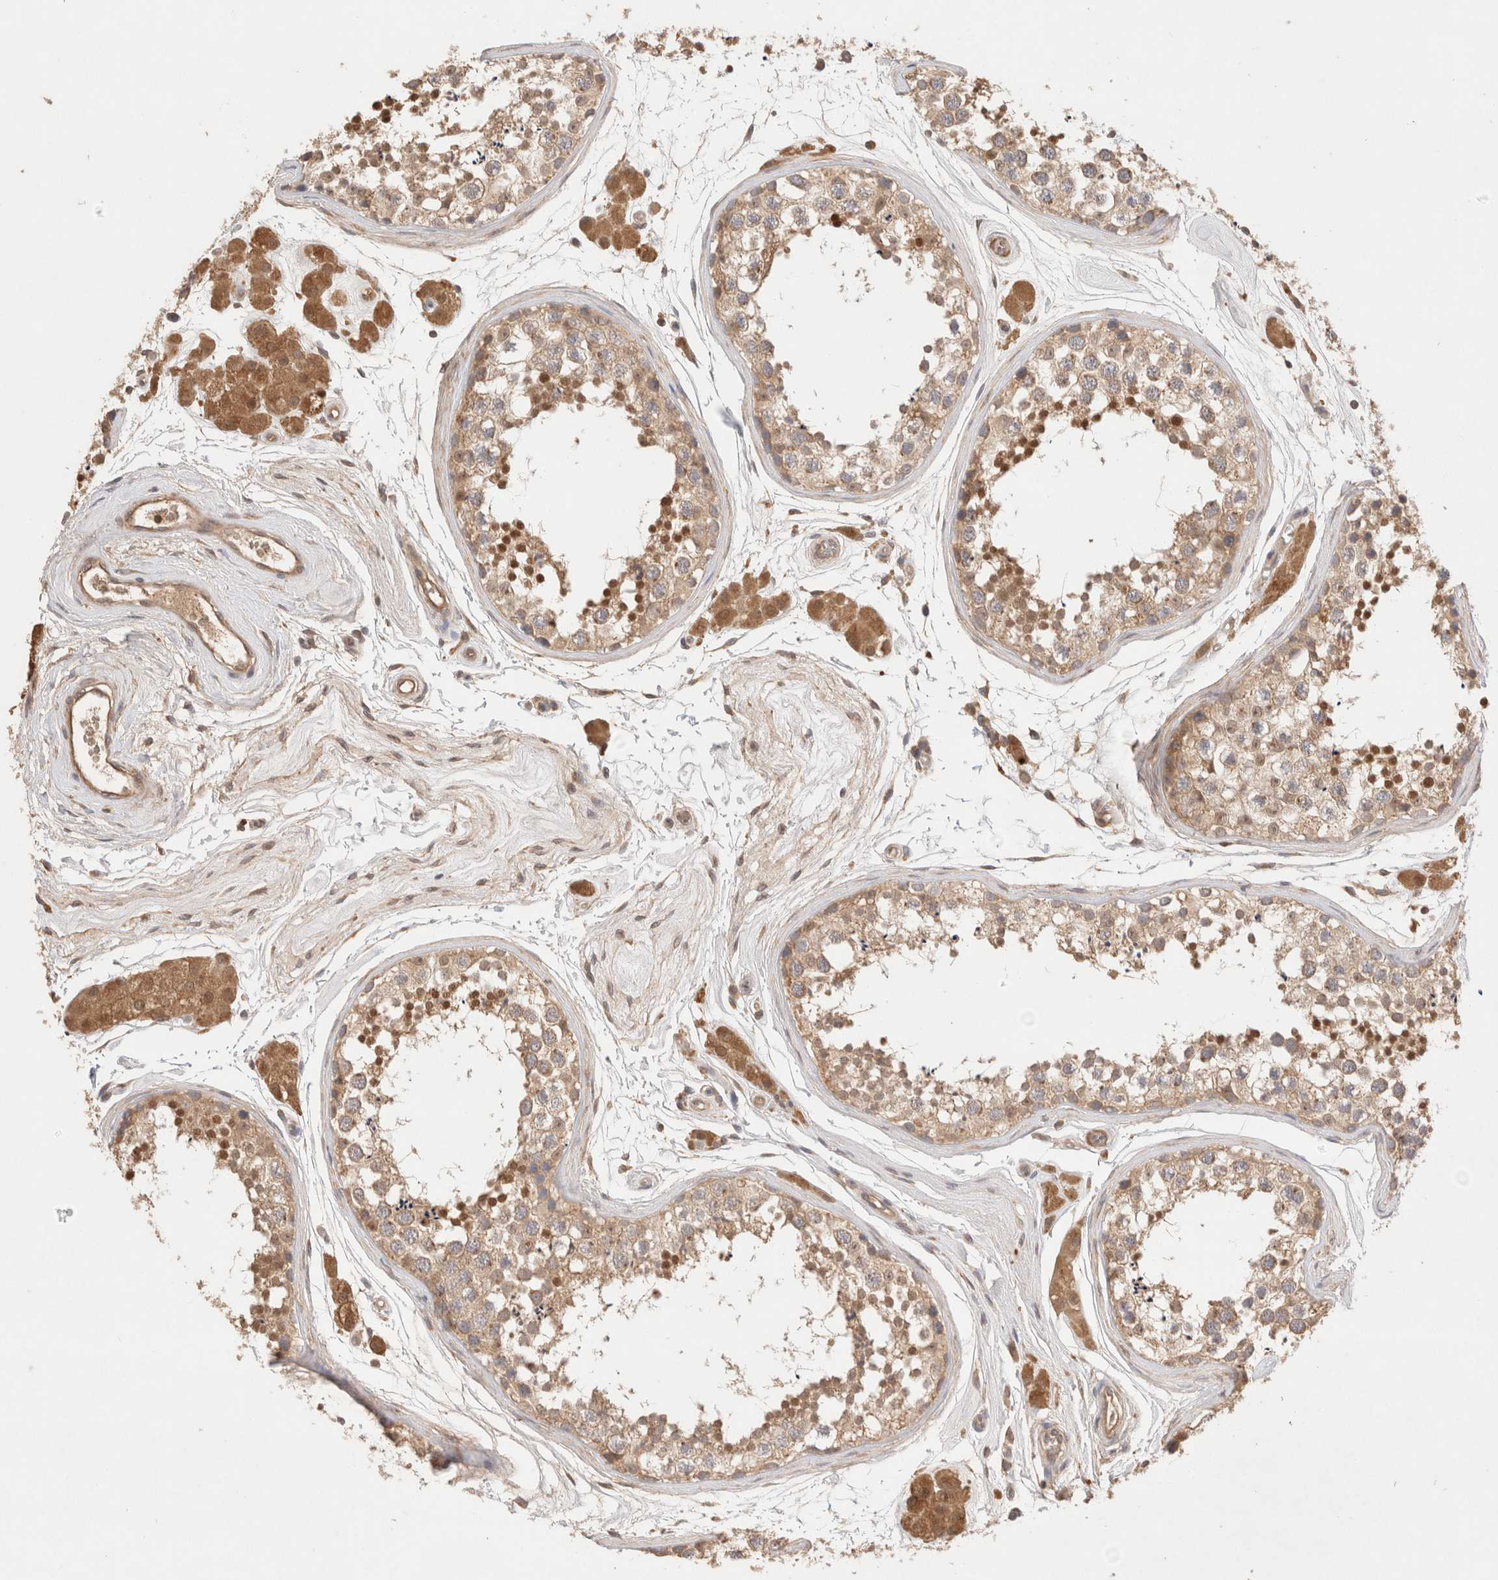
{"staining": {"intensity": "moderate", "quantity": ">75%", "location": "cytoplasmic/membranous,nuclear"}, "tissue": "testis", "cell_type": "Cells in seminiferous ducts", "image_type": "normal", "snomed": [{"axis": "morphology", "description": "Normal tissue, NOS"}, {"axis": "topography", "description": "Testis"}], "caption": "A medium amount of moderate cytoplasmic/membranous,nuclear positivity is appreciated in about >75% of cells in seminiferous ducts in benign testis. The staining is performed using DAB brown chromogen to label protein expression. The nuclei are counter-stained blue using hematoxylin.", "gene": "CARNMT1", "patient": {"sex": "male", "age": 56}}